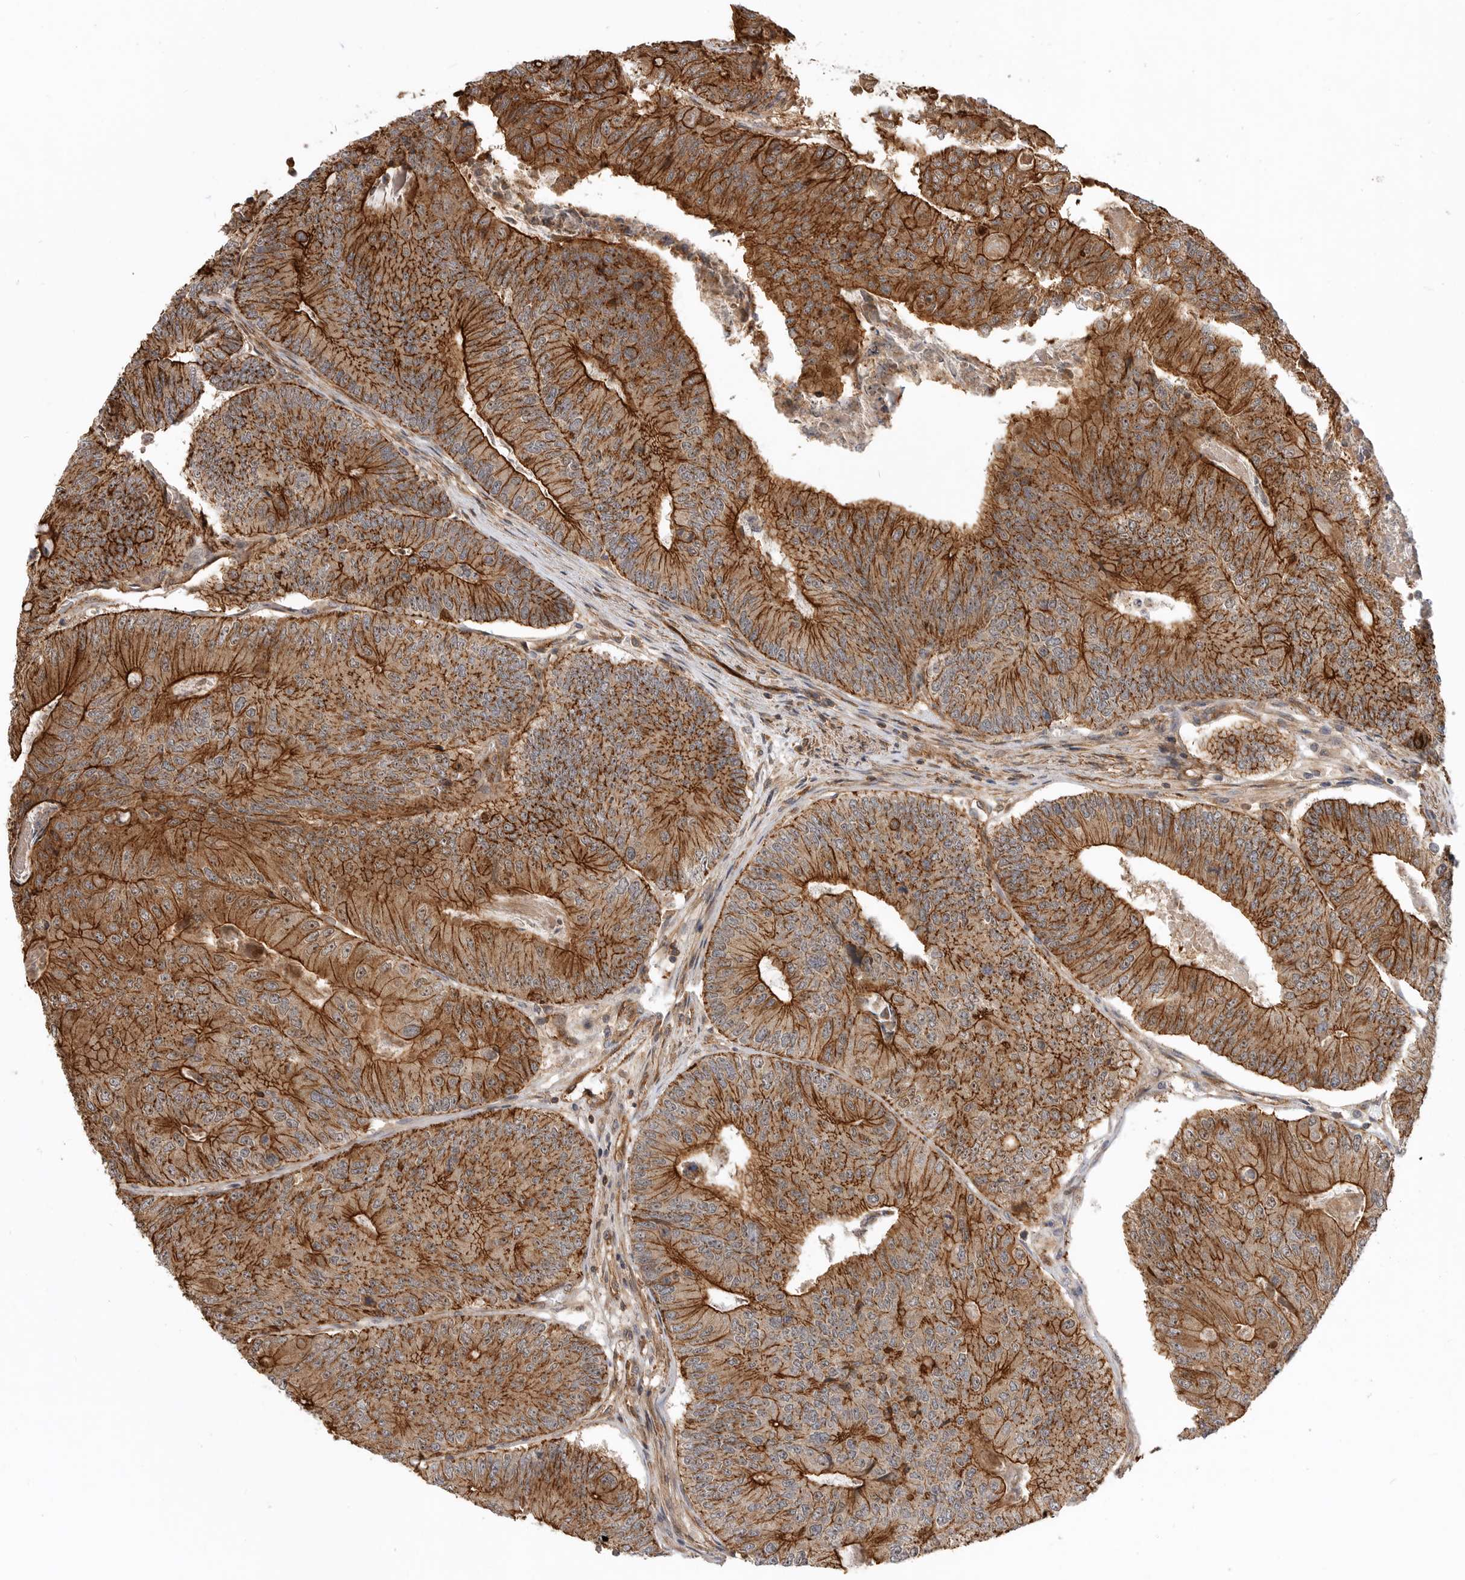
{"staining": {"intensity": "strong", "quantity": ">75%", "location": "cytoplasmic/membranous"}, "tissue": "colorectal cancer", "cell_type": "Tumor cells", "image_type": "cancer", "snomed": [{"axis": "morphology", "description": "Adenocarcinoma, NOS"}, {"axis": "topography", "description": "Colon"}], "caption": "A photomicrograph showing strong cytoplasmic/membranous staining in approximately >75% of tumor cells in colorectal cancer (adenocarcinoma), as visualized by brown immunohistochemical staining.", "gene": "GPATCH2", "patient": {"sex": "female", "age": 67}}